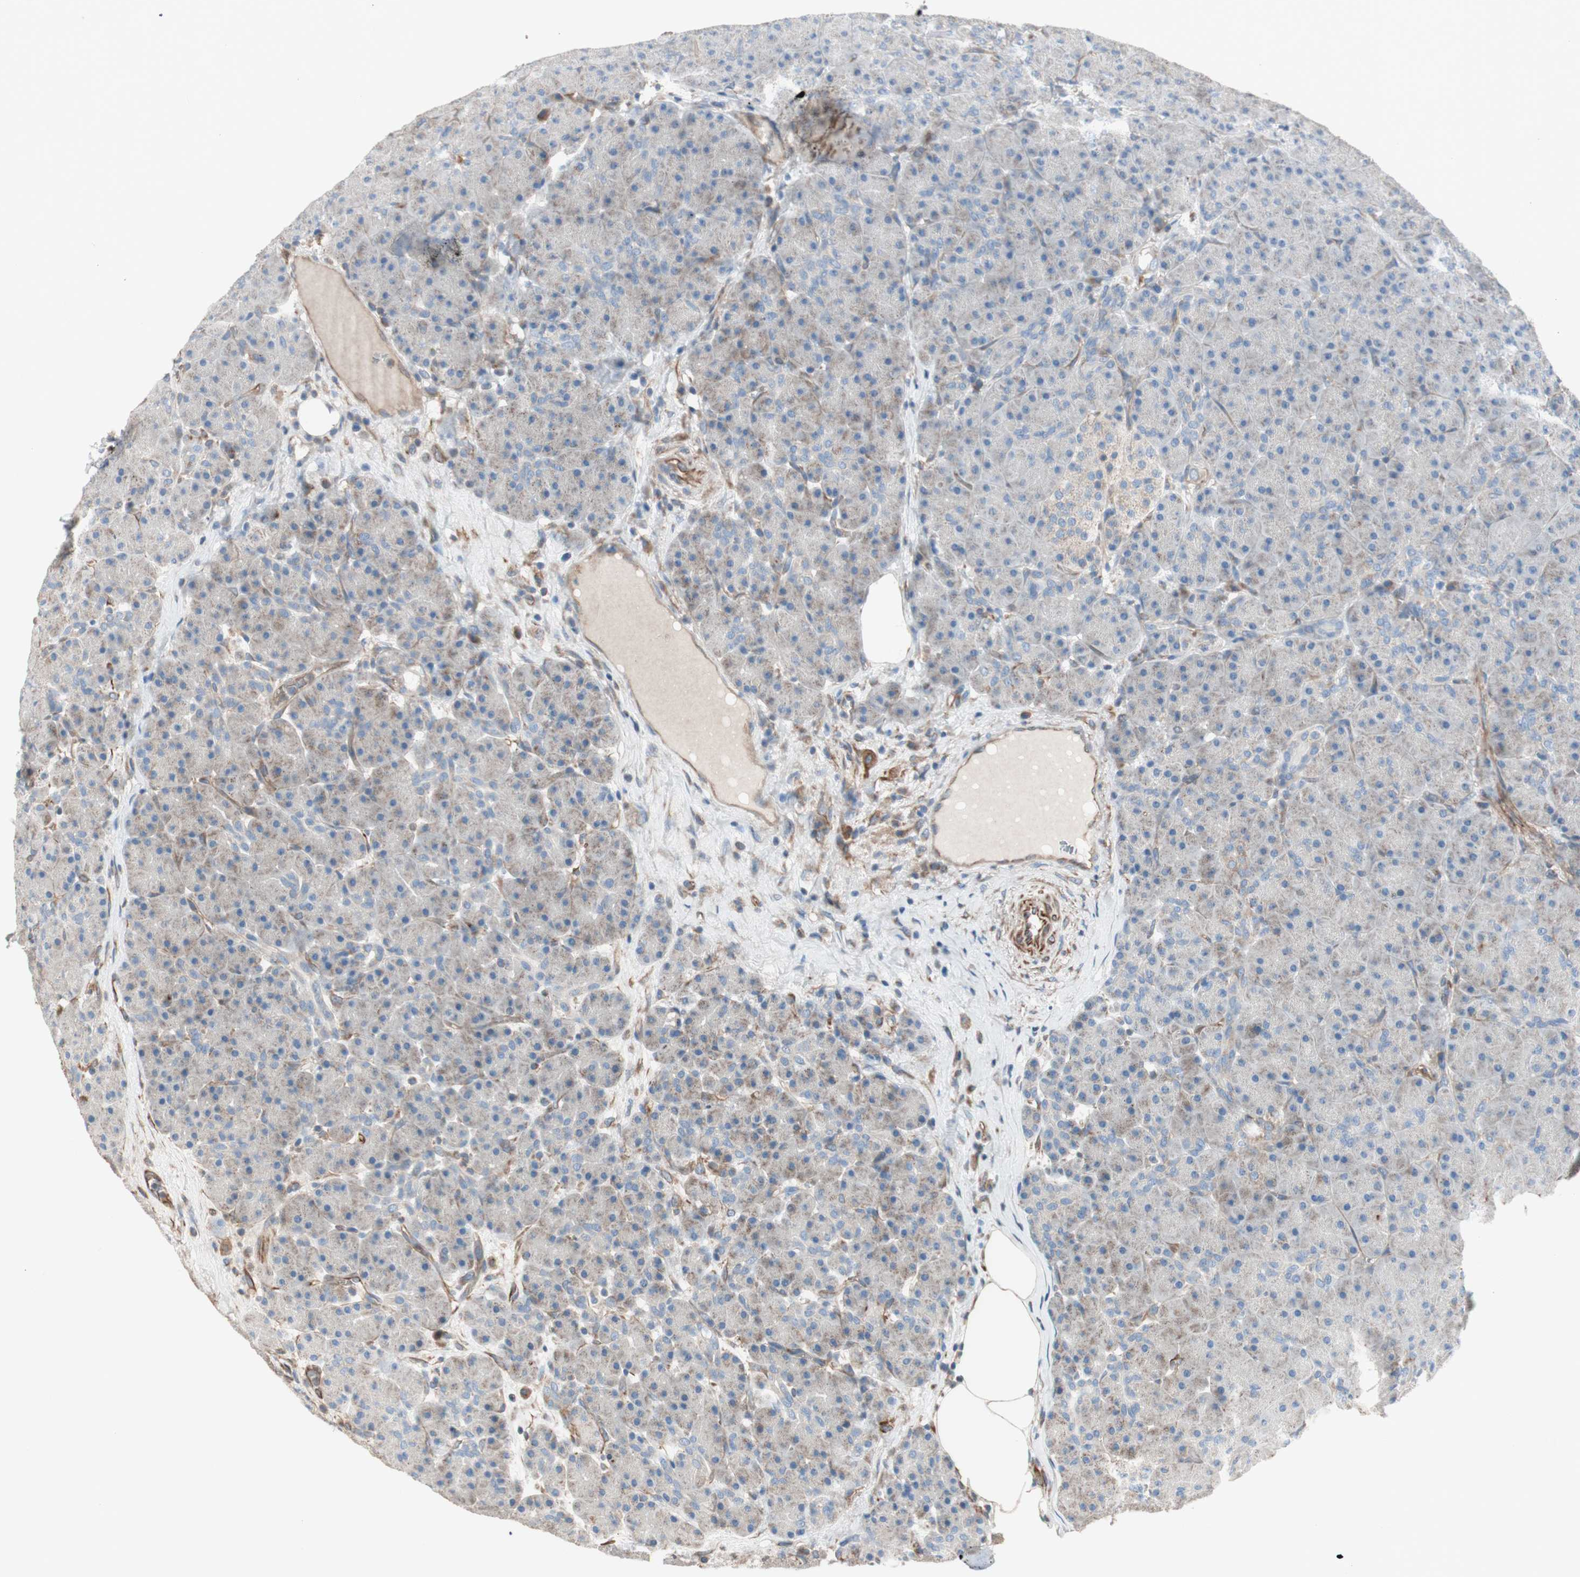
{"staining": {"intensity": "weak", "quantity": "25%-75%", "location": "cytoplasmic/membranous"}, "tissue": "pancreas", "cell_type": "Exocrine glandular cells", "image_type": "normal", "snomed": [{"axis": "morphology", "description": "Normal tissue, NOS"}, {"axis": "topography", "description": "Pancreas"}], "caption": "Immunohistochemistry (IHC) photomicrograph of benign human pancreas stained for a protein (brown), which shows low levels of weak cytoplasmic/membranous expression in approximately 25%-75% of exocrine glandular cells.", "gene": "SRCIN1", "patient": {"sex": "male", "age": 66}}